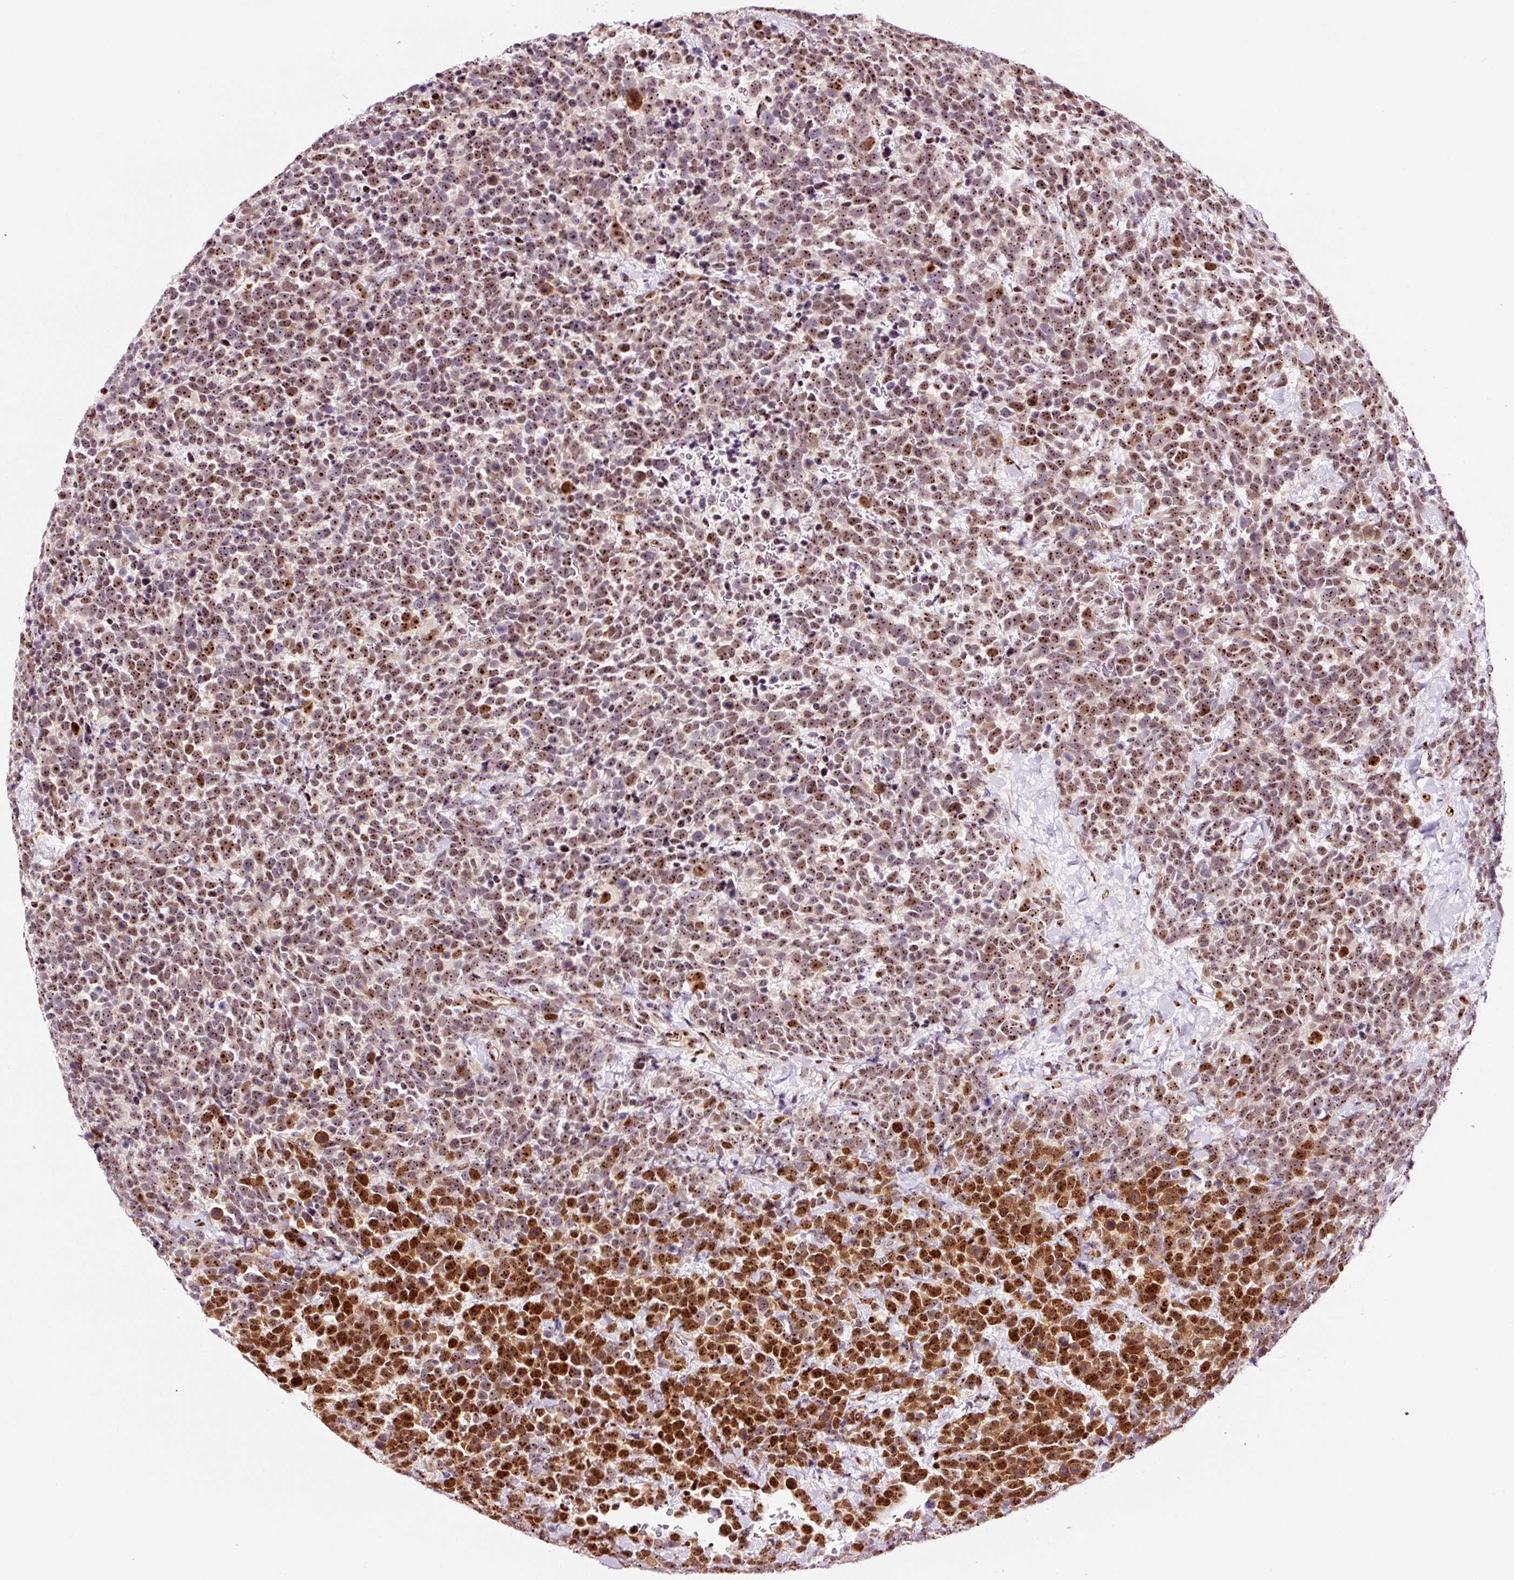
{"staining": {"intensity": "strong", "quantity": "25%-75%", "location": "nuclear"}, "tissue": "urothelial cancer", "cell_type": "Tumor cells", "image_type": "cancer", "snomed": [{"axis": "morphology", "description": "Urothelial carcinoma, High grade"}, {"axis": "topography", "description": "Urinary bladder"}], "caption": "Immunohistochemical staining of urothelial cancer demonstrates high levels of strong nuclear positivity in approximately 25%-75% of tumor cells. (DAB = brown stain, brightfield microscopy at high magnification).", "gene": "GNL3", "patient": {"sex": "female", "age": 82}}